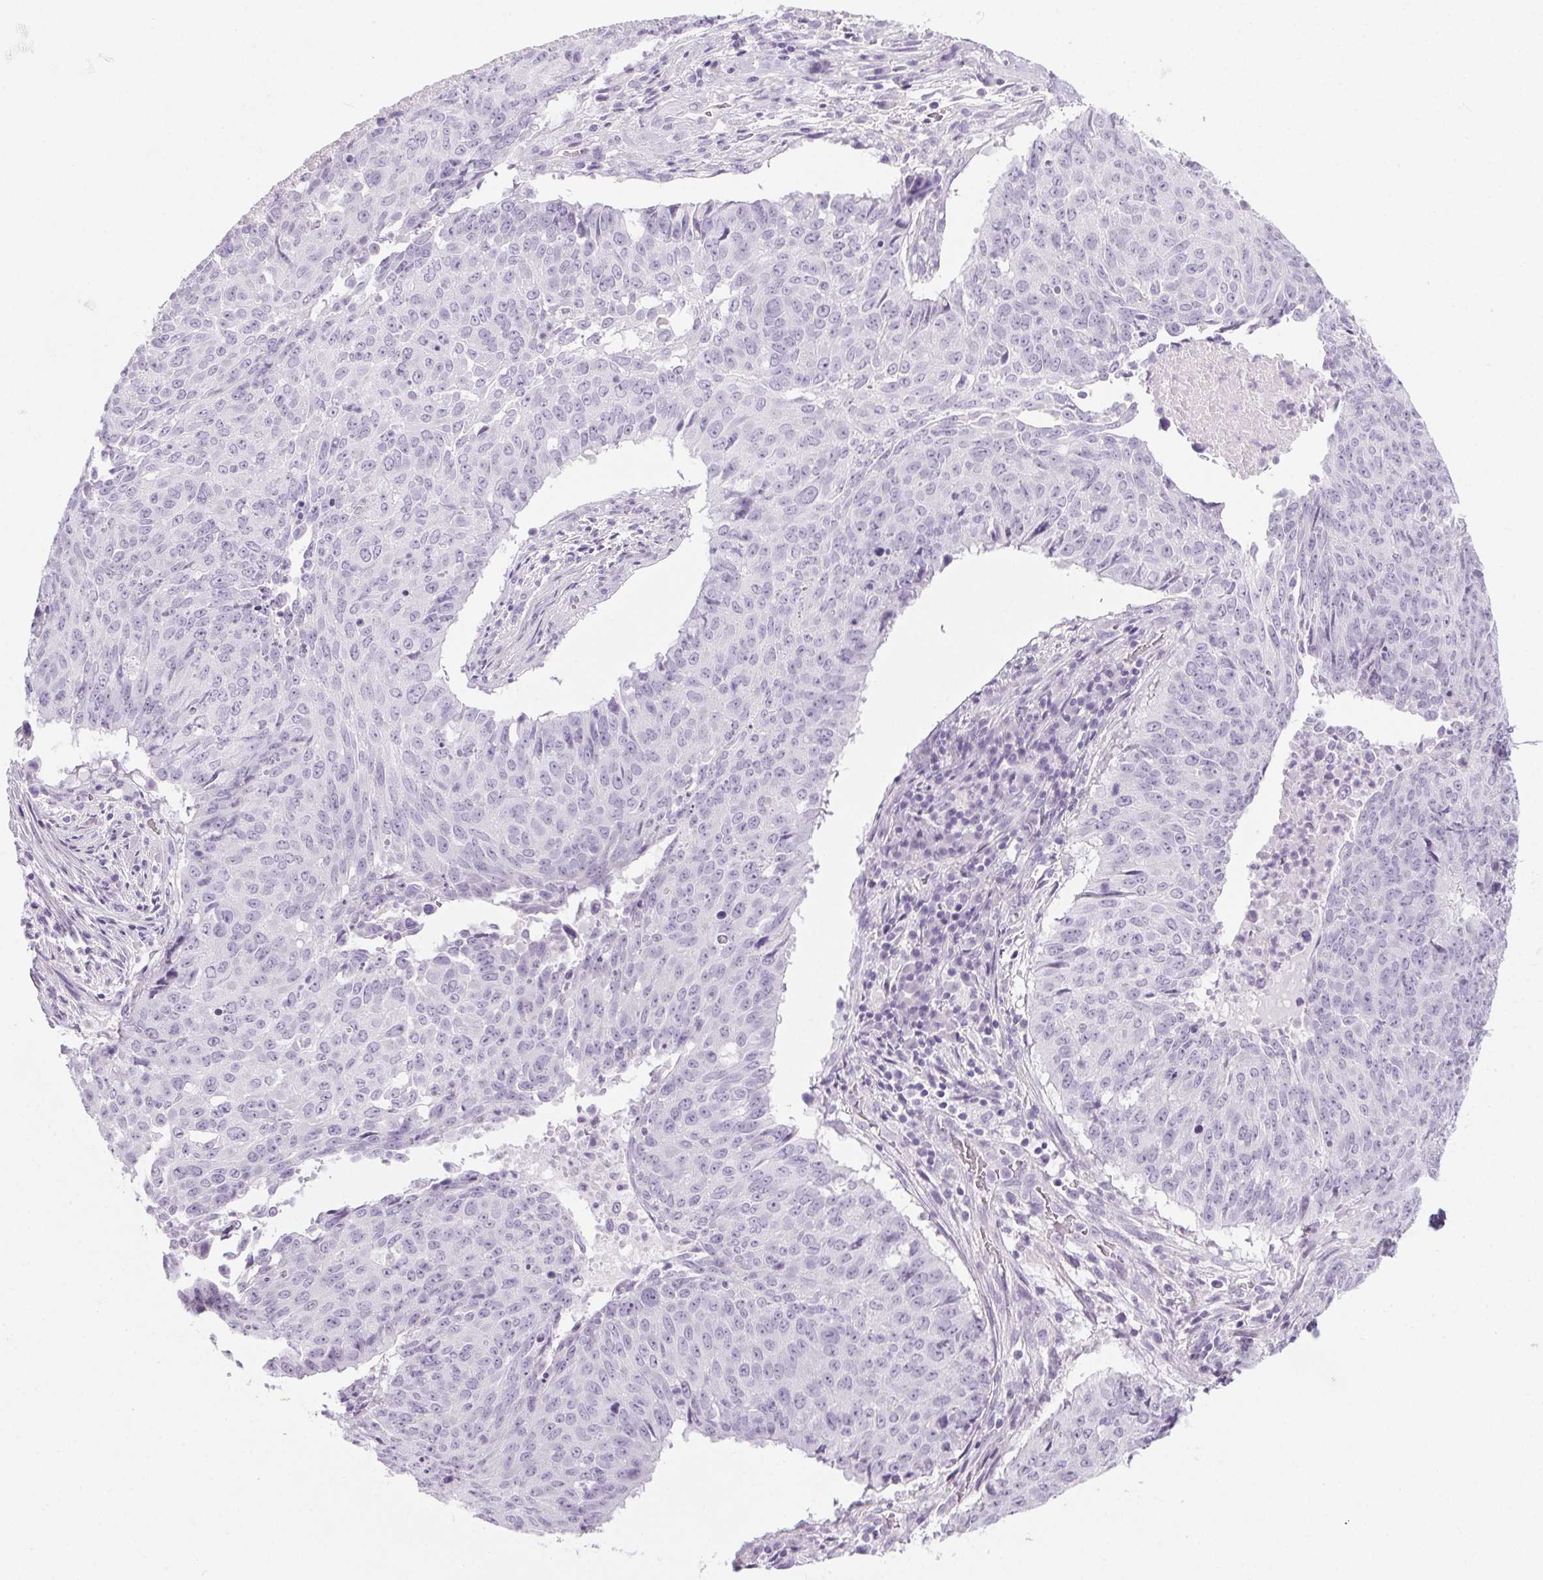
{"staining": {"intensity": "negative", "quantity": "none", "location": "none"}, "tissue": "lung cancer", "cell_type": "Tumor cells", "image_type": "cancer", "snomed": [{"axis": "morphology", "description": "Normal tissue, NOS"}, {"axis": "morphology", "description": "Squamous cell carcinoma, NOS"}, {"axis": "topography", "description": "Bronchus"}, {"axis": "topography", "description": "Lung"}], "caption": "Lung cancer (squamous cell carcinoma) stained for a protein using immunohistochemistry (IHC) shows no positivity tumor cells.", "gene": "LRP2", "patient": {"sex": "male", "age": 64}}